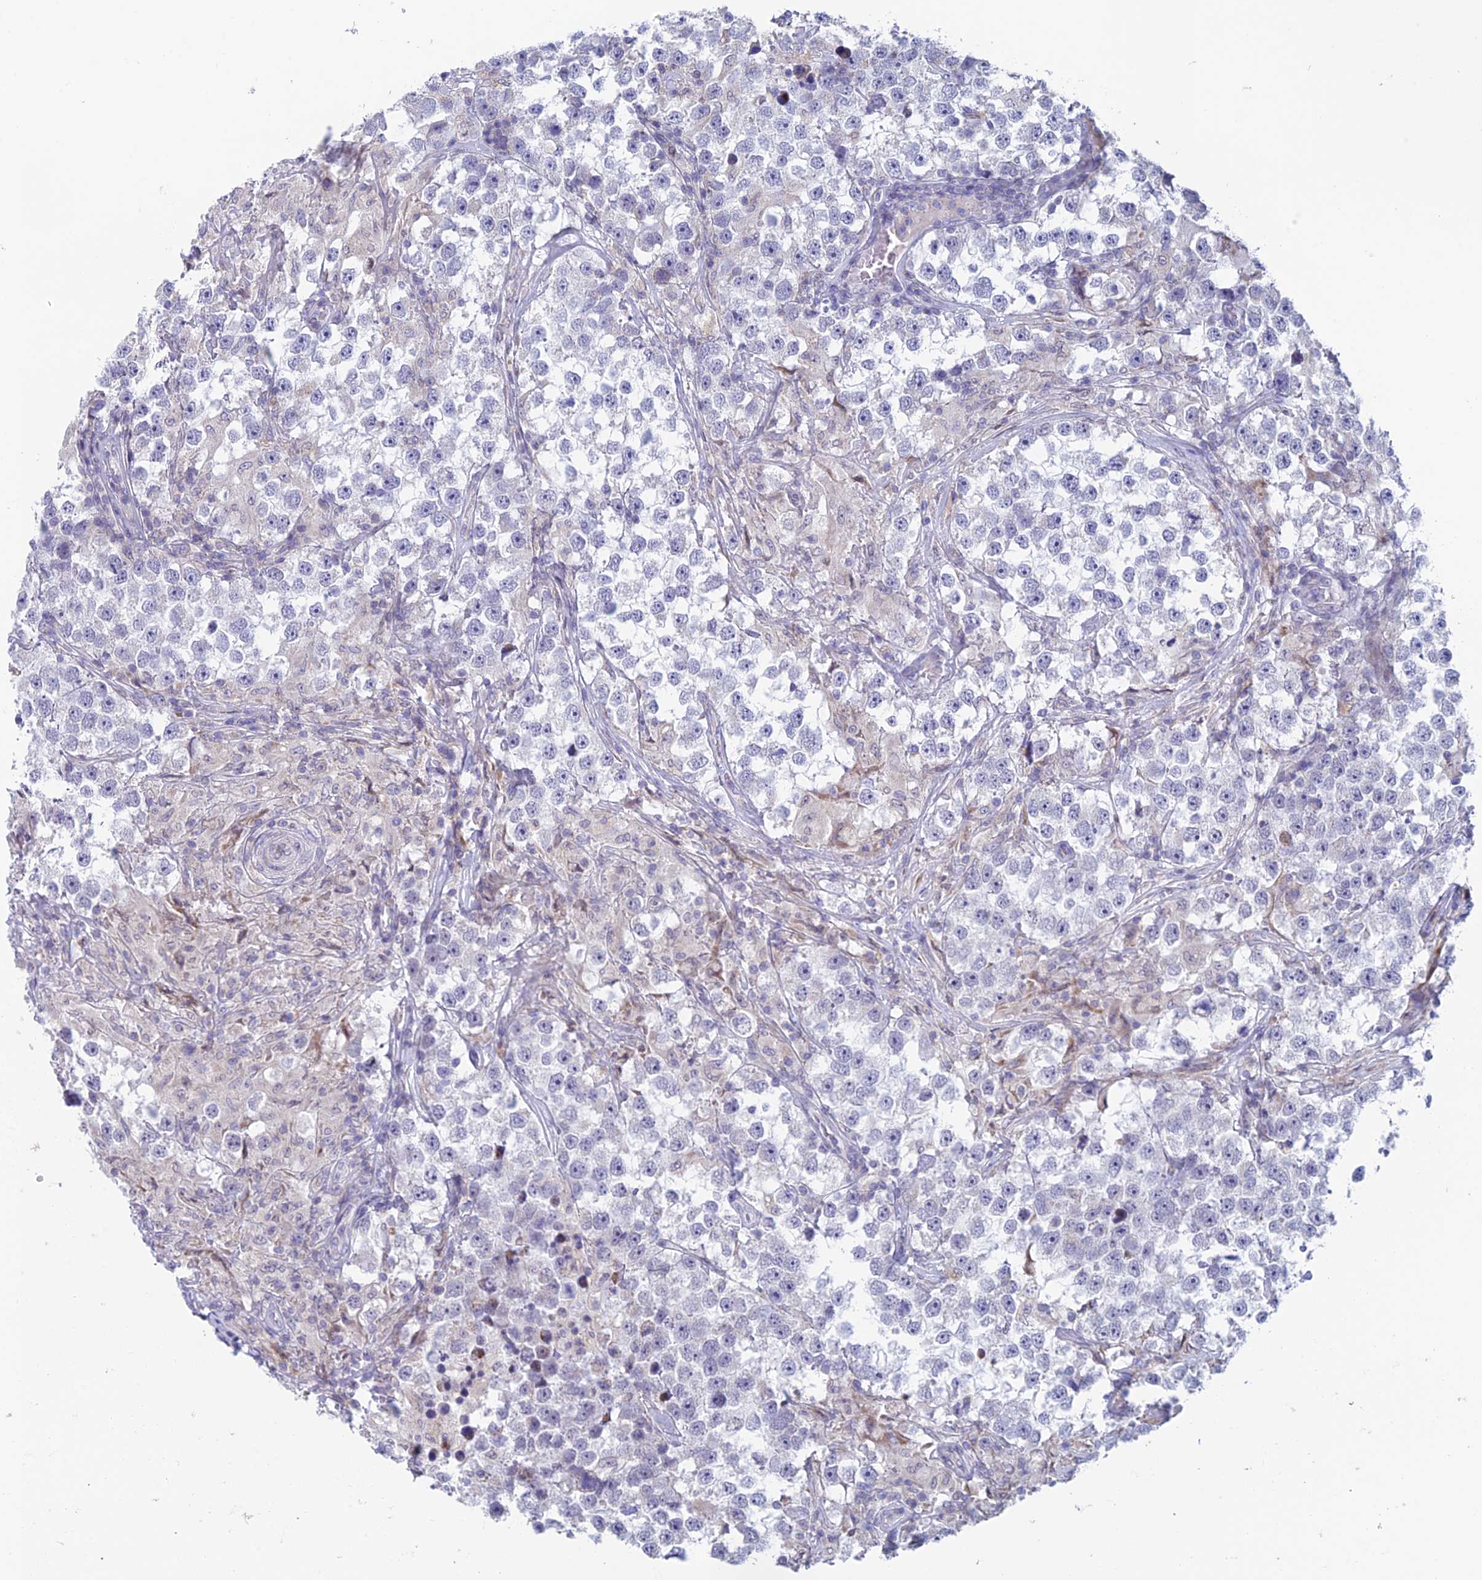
{"staining": {"intensity": "negative", "quantity": "none", "location": "none"}, "tissue": "testis cancer", "cell_type": "Tumor cells", "image_type": "cancer", "snomed": [{"axis": "morphology", "description": "Seminoma, NOS"}, {"axis": "topography", "description": "Testis"}], "caption": "DAB (3,3'-diaminobenzidine) immunohistochemical staining of human testis cancer (seminoma) exhibits no significant positivity in tumor cells.", "gene": "REXO5", "patient": {"sex": "male", "age": 46}}